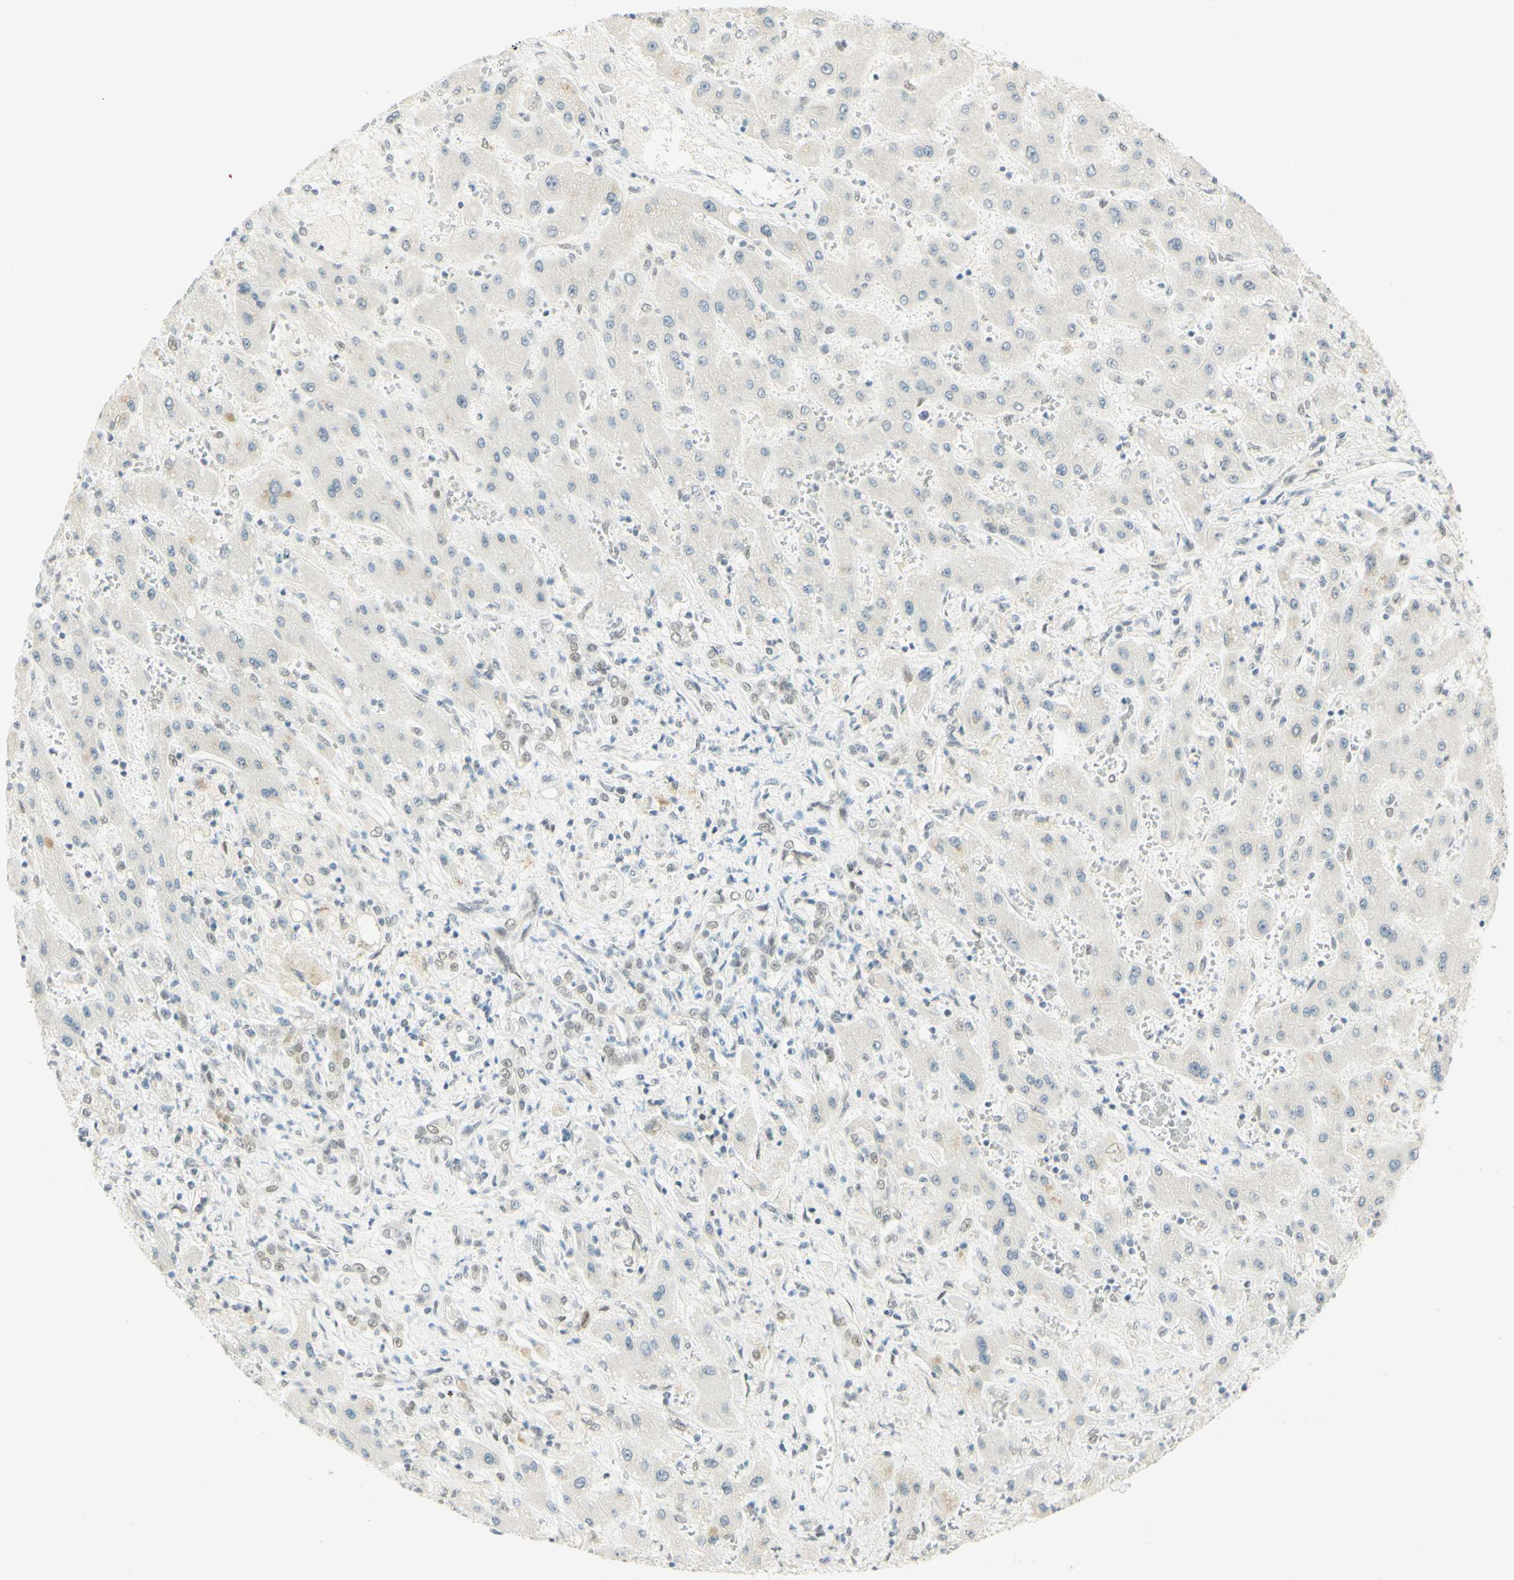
{"staining": {"intensity": "negative", "quantity": "none", "location": "none"}, "tissue": "liver cancer", "cell_type": "Tumor cells", "image_type": "cancer", "snomed": [{"axis": "morphology", "description": "Cholangiocarcinoma"}, {"axis": "topography", "description": "Liver"}], "caption": "IHC of liver cancer (cholangiocarcinoma) displays no expression in tumor cells.", "gene": "PMS2", "patient": {"sex": "male", "age": 50}}